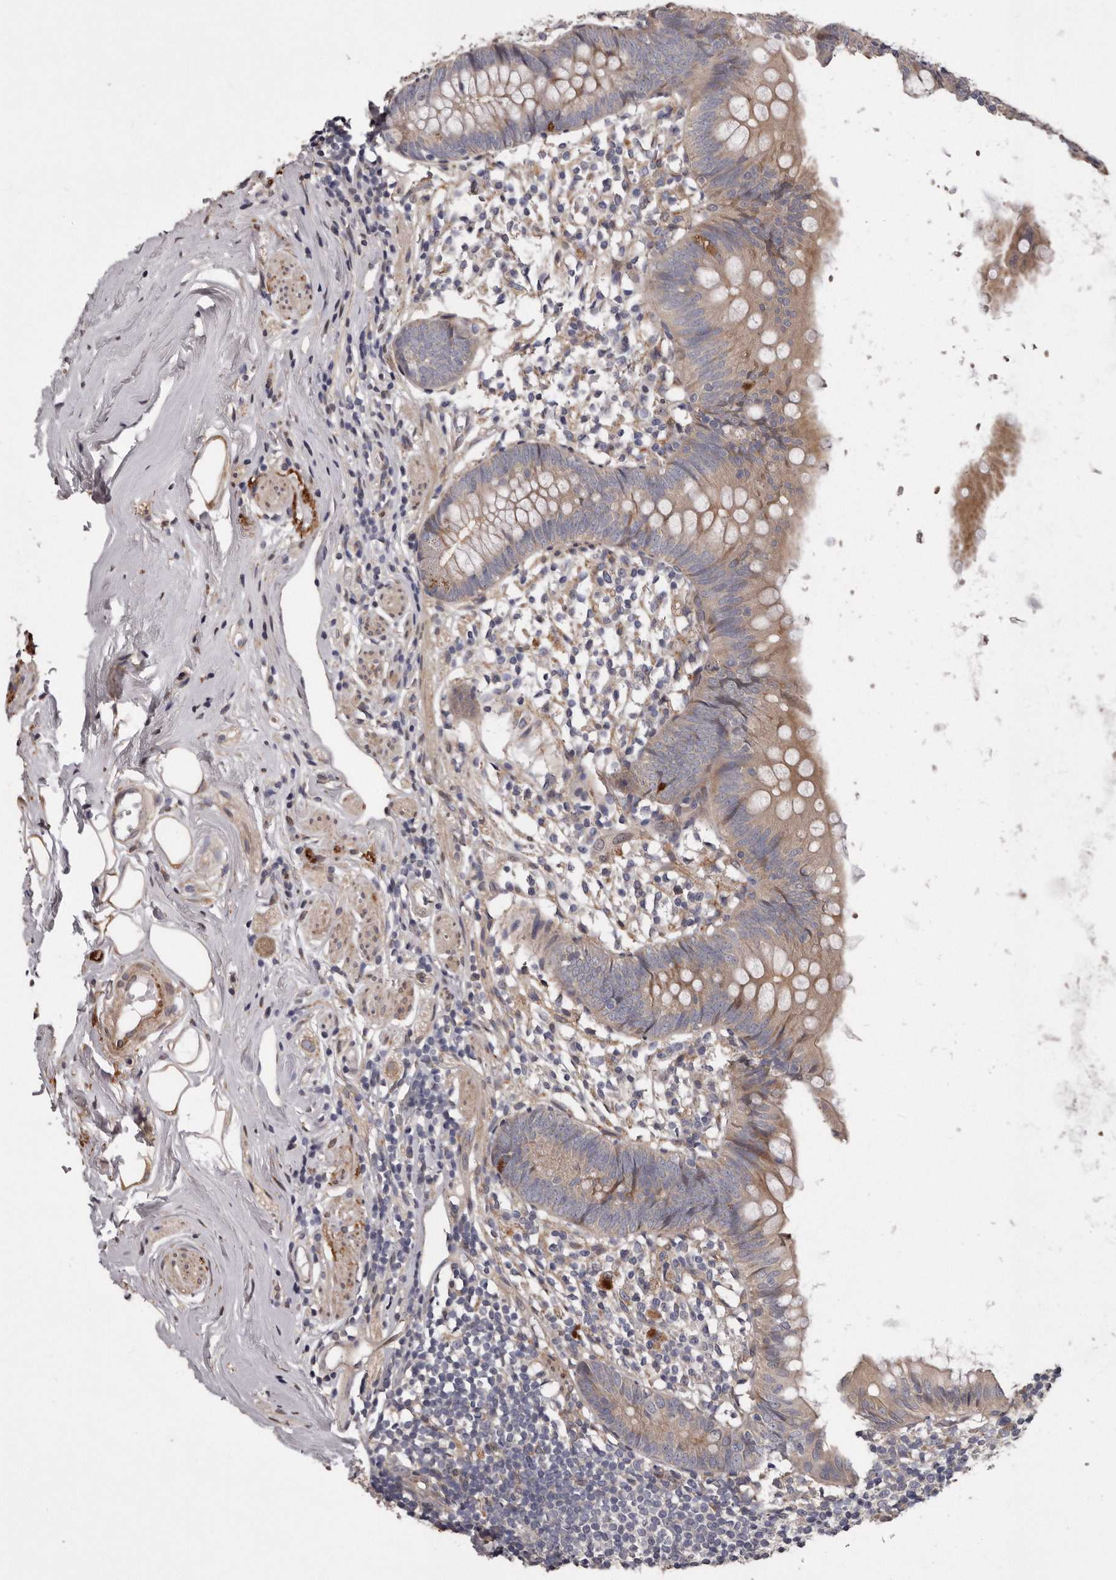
{"staining": {"intensity": "weak", "quantity": ">75%", "location": "cytoplasmic/membranous"}, "tissue": "appendix", "cell_type": "Glandular cells", "image_type": "normal", "snomed": [{"axis": "morphology", "description": "Normal tissue, NOS"}, {"axis": "topography", "description": "Appendix"}], "caption": "A photomicrograph of appendix stained for a protein shows weak cytoplasmic/membranous brown staining in glandular cells. (brown staining indicates protein expression, while blue staining denotes nuclei).", "gene": "ARMCX1", "patient": {"sex": "female", "age": 62}}